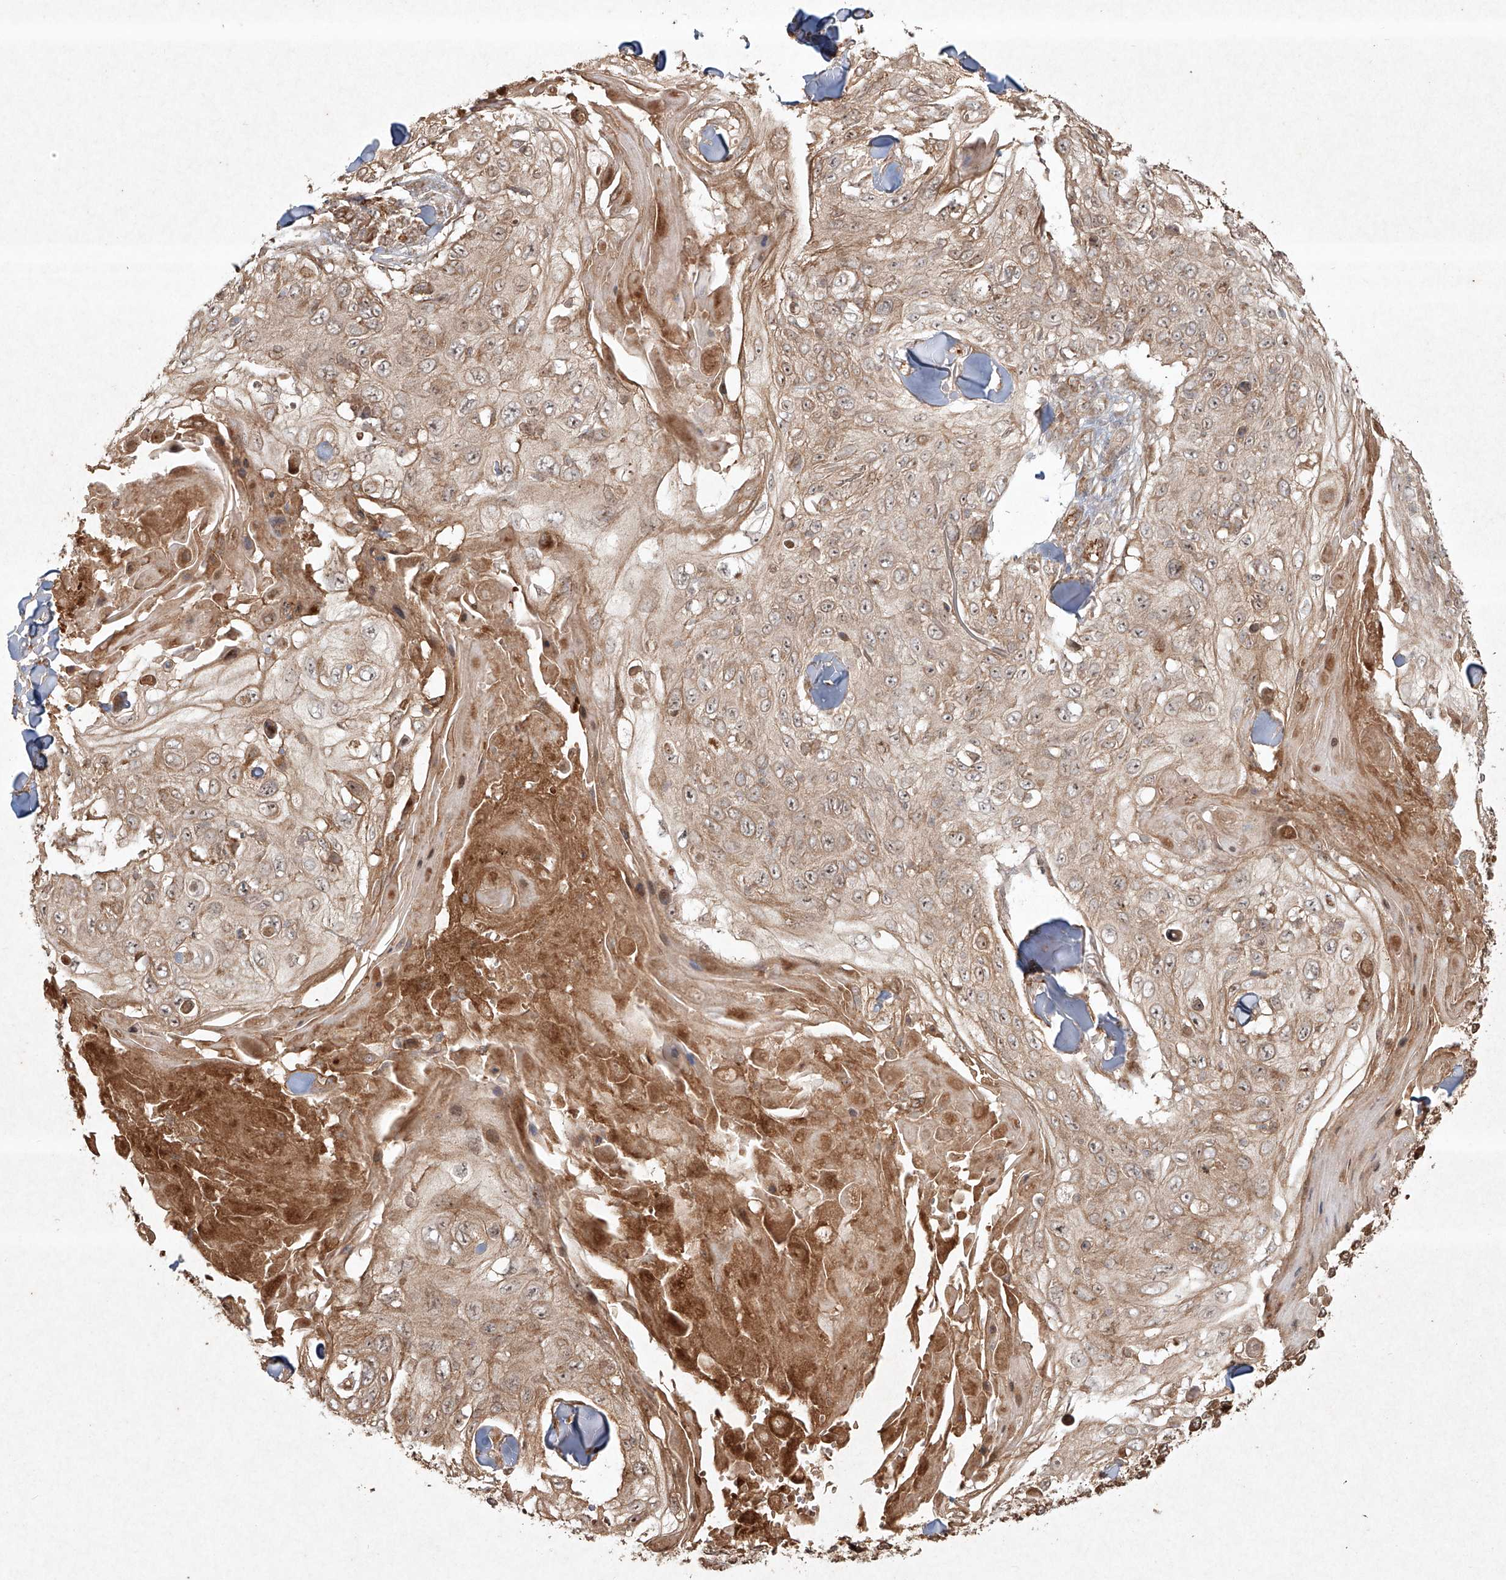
{"staining": {"intensity": "weak", "quantity": ">75%", "location": "cytoplasmic/membranous,nuclear"}, "tissue": "skin cancer", "cell_type": "Tumor cells", "image_type": "cancer", "snomed": [{"axis": "morphology", "description": "Squamous cell carcinoma, NOS"}, {"axis": "topography", "description": "Skin"}], "caption": "Immunohistochemical staining of skin cancer (squamous cell carcinoma) exhibits weak cytoplasmic/membranous and nuclear protein positivity in about >75% of tumor cells.", "gene": "CYYR1", "patient": {"sex": "male", "age": 86}}